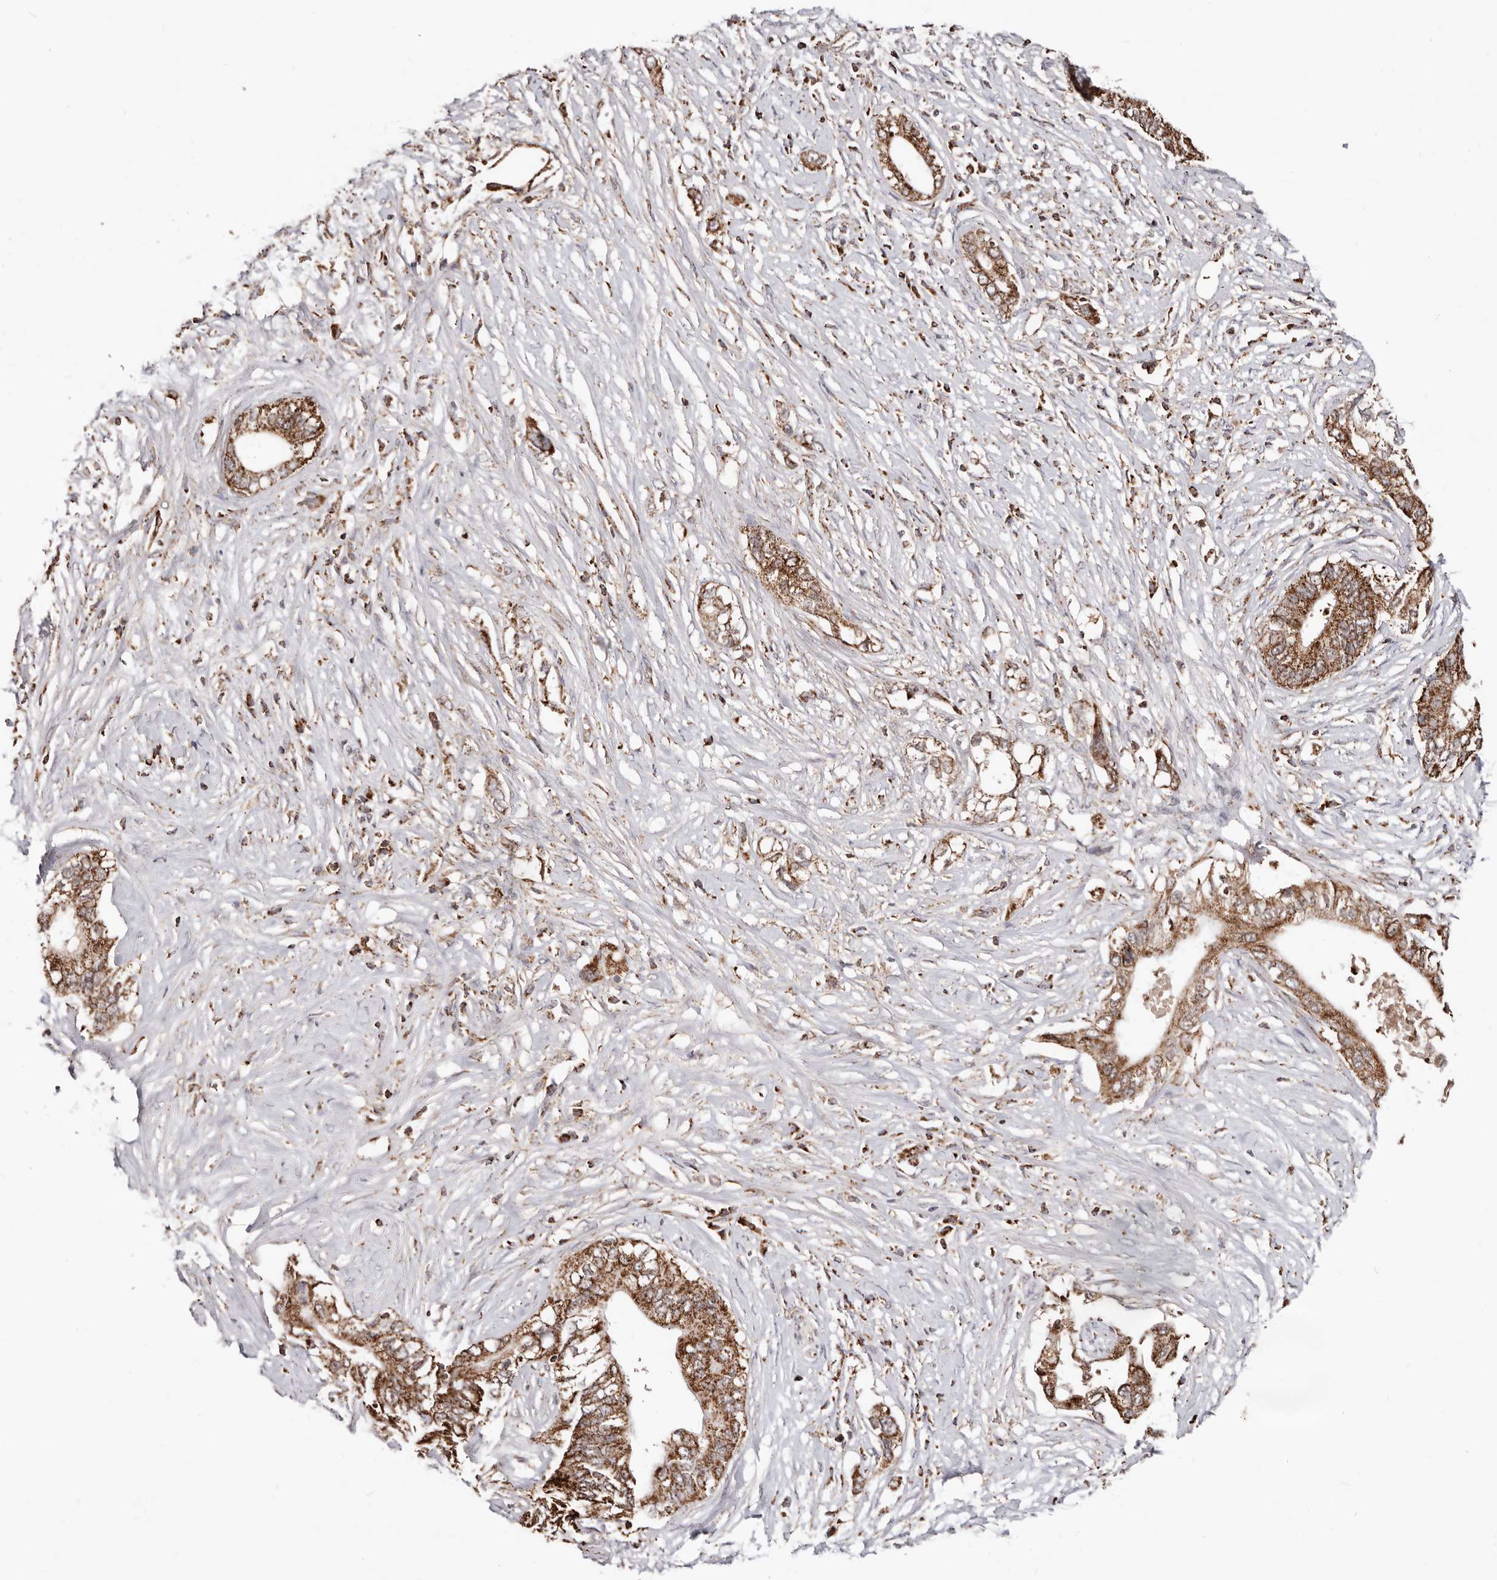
{"staining": {"intensity": "moderate", "quantity": ">75%", "location": "cytoplasmic/membranous"}, "tissue": "pancreatic cancer", "cell_type": "Tumor cells", "image_type": "cancer", "snomed": [{"axis": "morphology", "description": "Normal tissue, NOS"}, {"axis": "morphology", "description": "Adenocarcinoma, NOS"}, {"axis": "topography", "description": "Pancreas"}, {"axis": "topography", "description": "Peripheral nerve tissue"}], "caption": "An immunohistochemistry (IHC) histopathology image of tumor tissue is shown. Protein staining in brown shows moderate cytoplasmic/membranous positivity in adenocarcinoma (pancreatic) within tumor cells.", "gene": "PRKACB", "patient": {"sex": "male", "age": 59}}